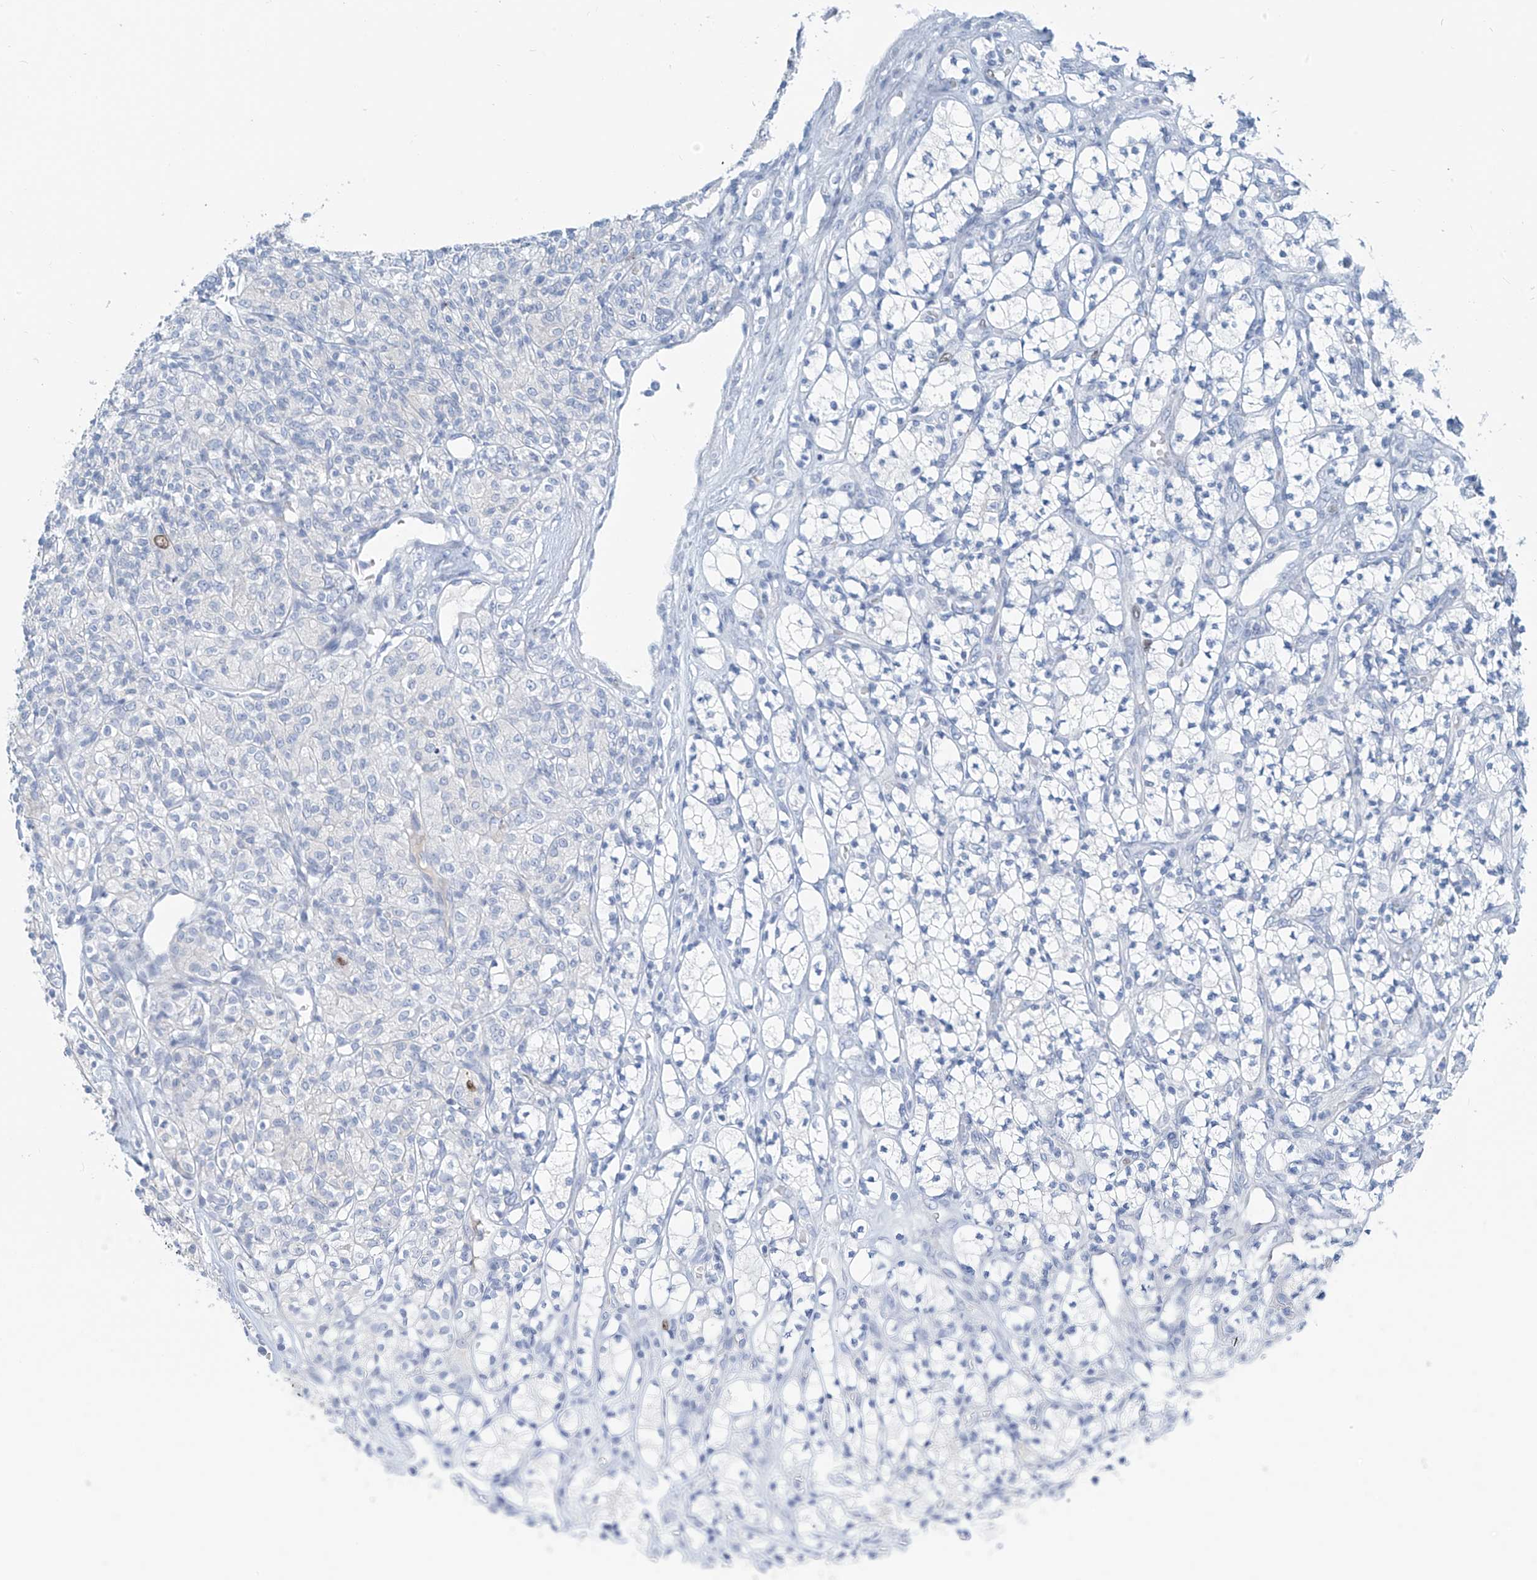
{"staining": {"intensity": "negative", "quantity": "none", "location": "none"}, "tissue": "renal cancer", "cell_type": "Tumor cells", "image_type": "cancer", "snomed": [{"axis": "morphology", "description": "Adenocarcinoma, NOS"}, {"axis": "topography", "description": "Kidney"}], "caption": "Tumor cells show no significant protein positivity in adenocarcinoma (renal).", "gene": "SGO2", "patient": {"sex": "male", "age": 77}}